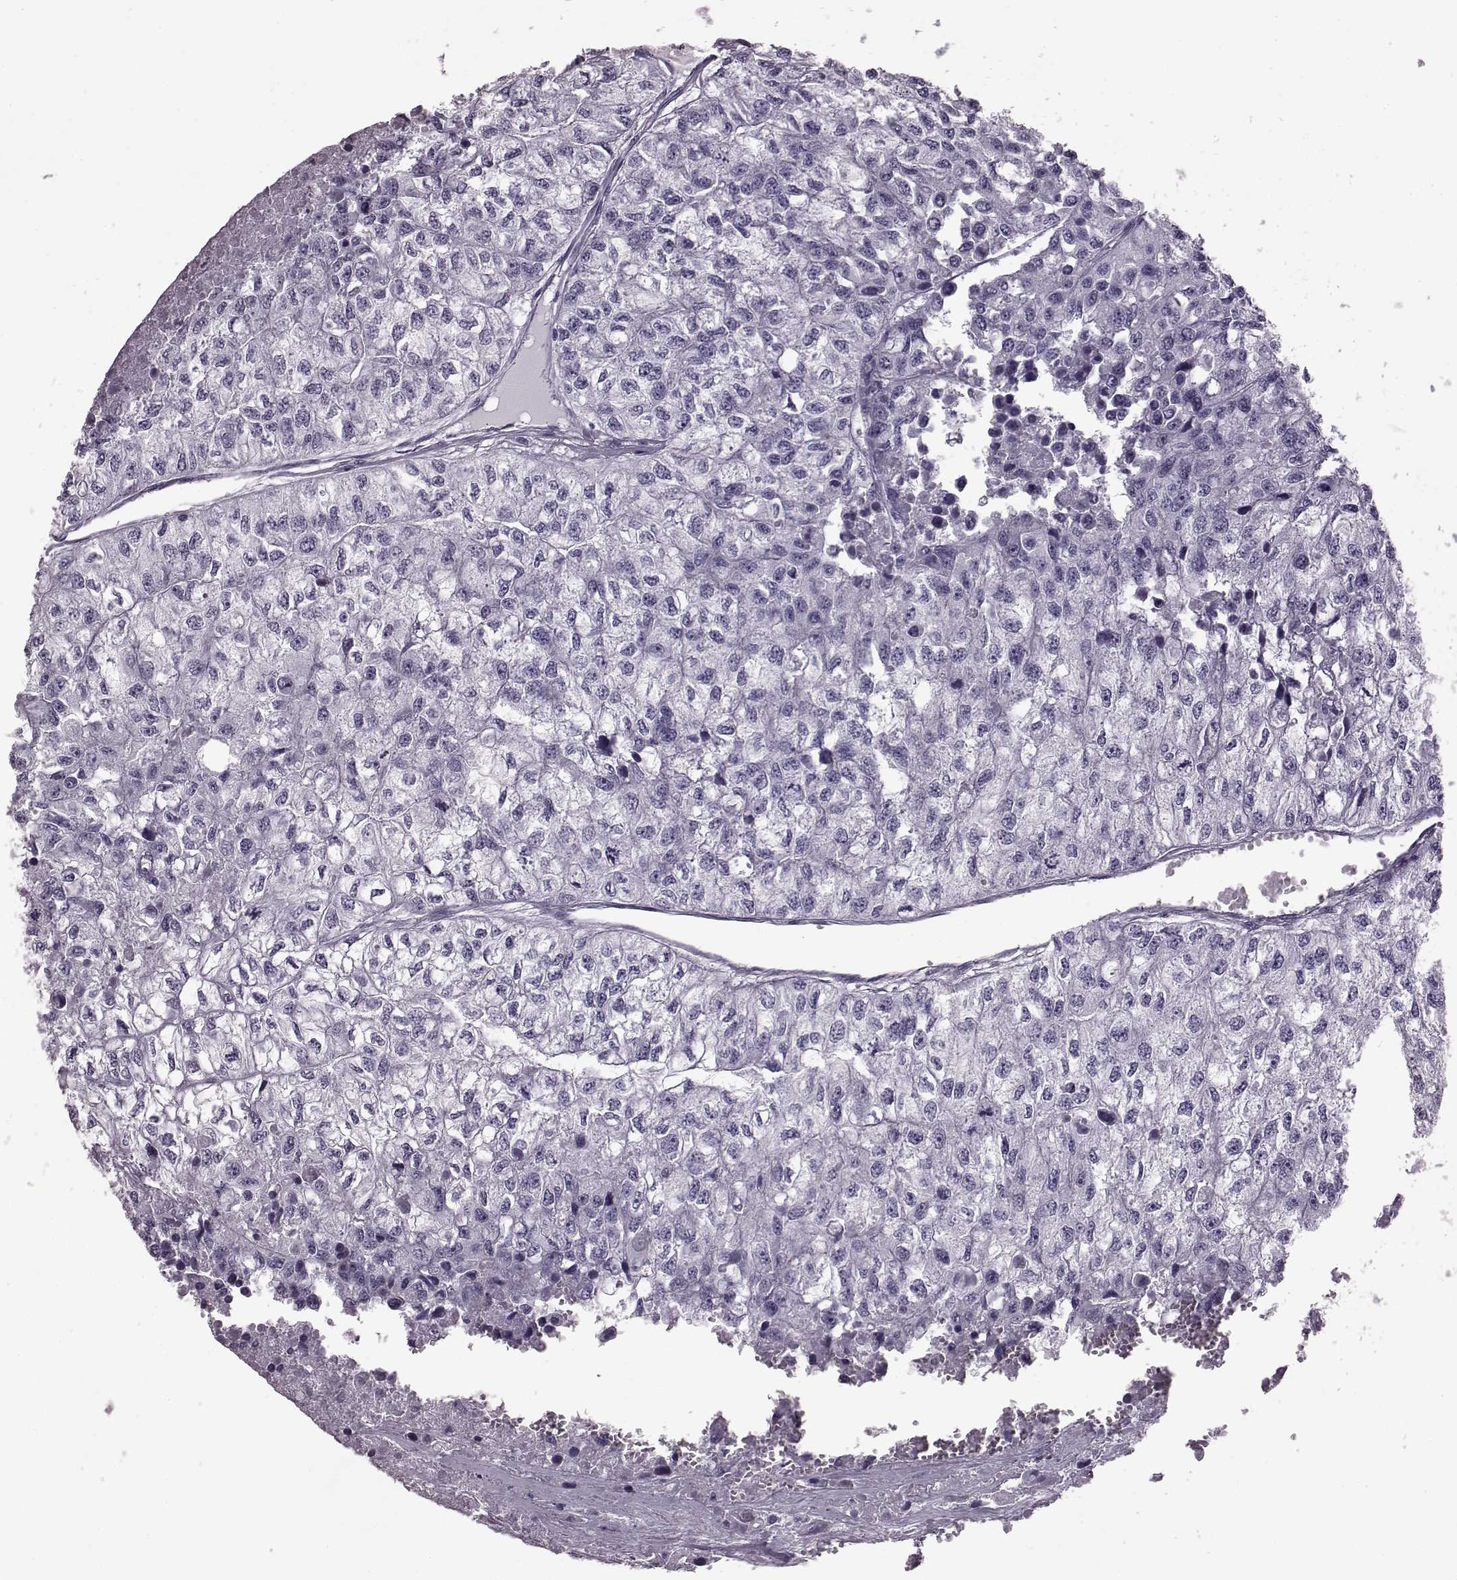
{"staining": {"intensity": "negative", "quantity": "none", "location": "none"}, "tissue": "renal cancer", "cell_type": "Tumor cells", "image_type": "cancer", "snomed": [{"axis": "morphology", "description": "Adenocarcinoma, NOS"}, {"axis": "topography", "description": "Kidney"}], "caption": "Renal cancer (adenocarcinoma) was stained to show a protein in brown. There is no significant staining in tumor cells.", "gene": "AIPL1", "patient": {"sex": "male", "age": 56}}